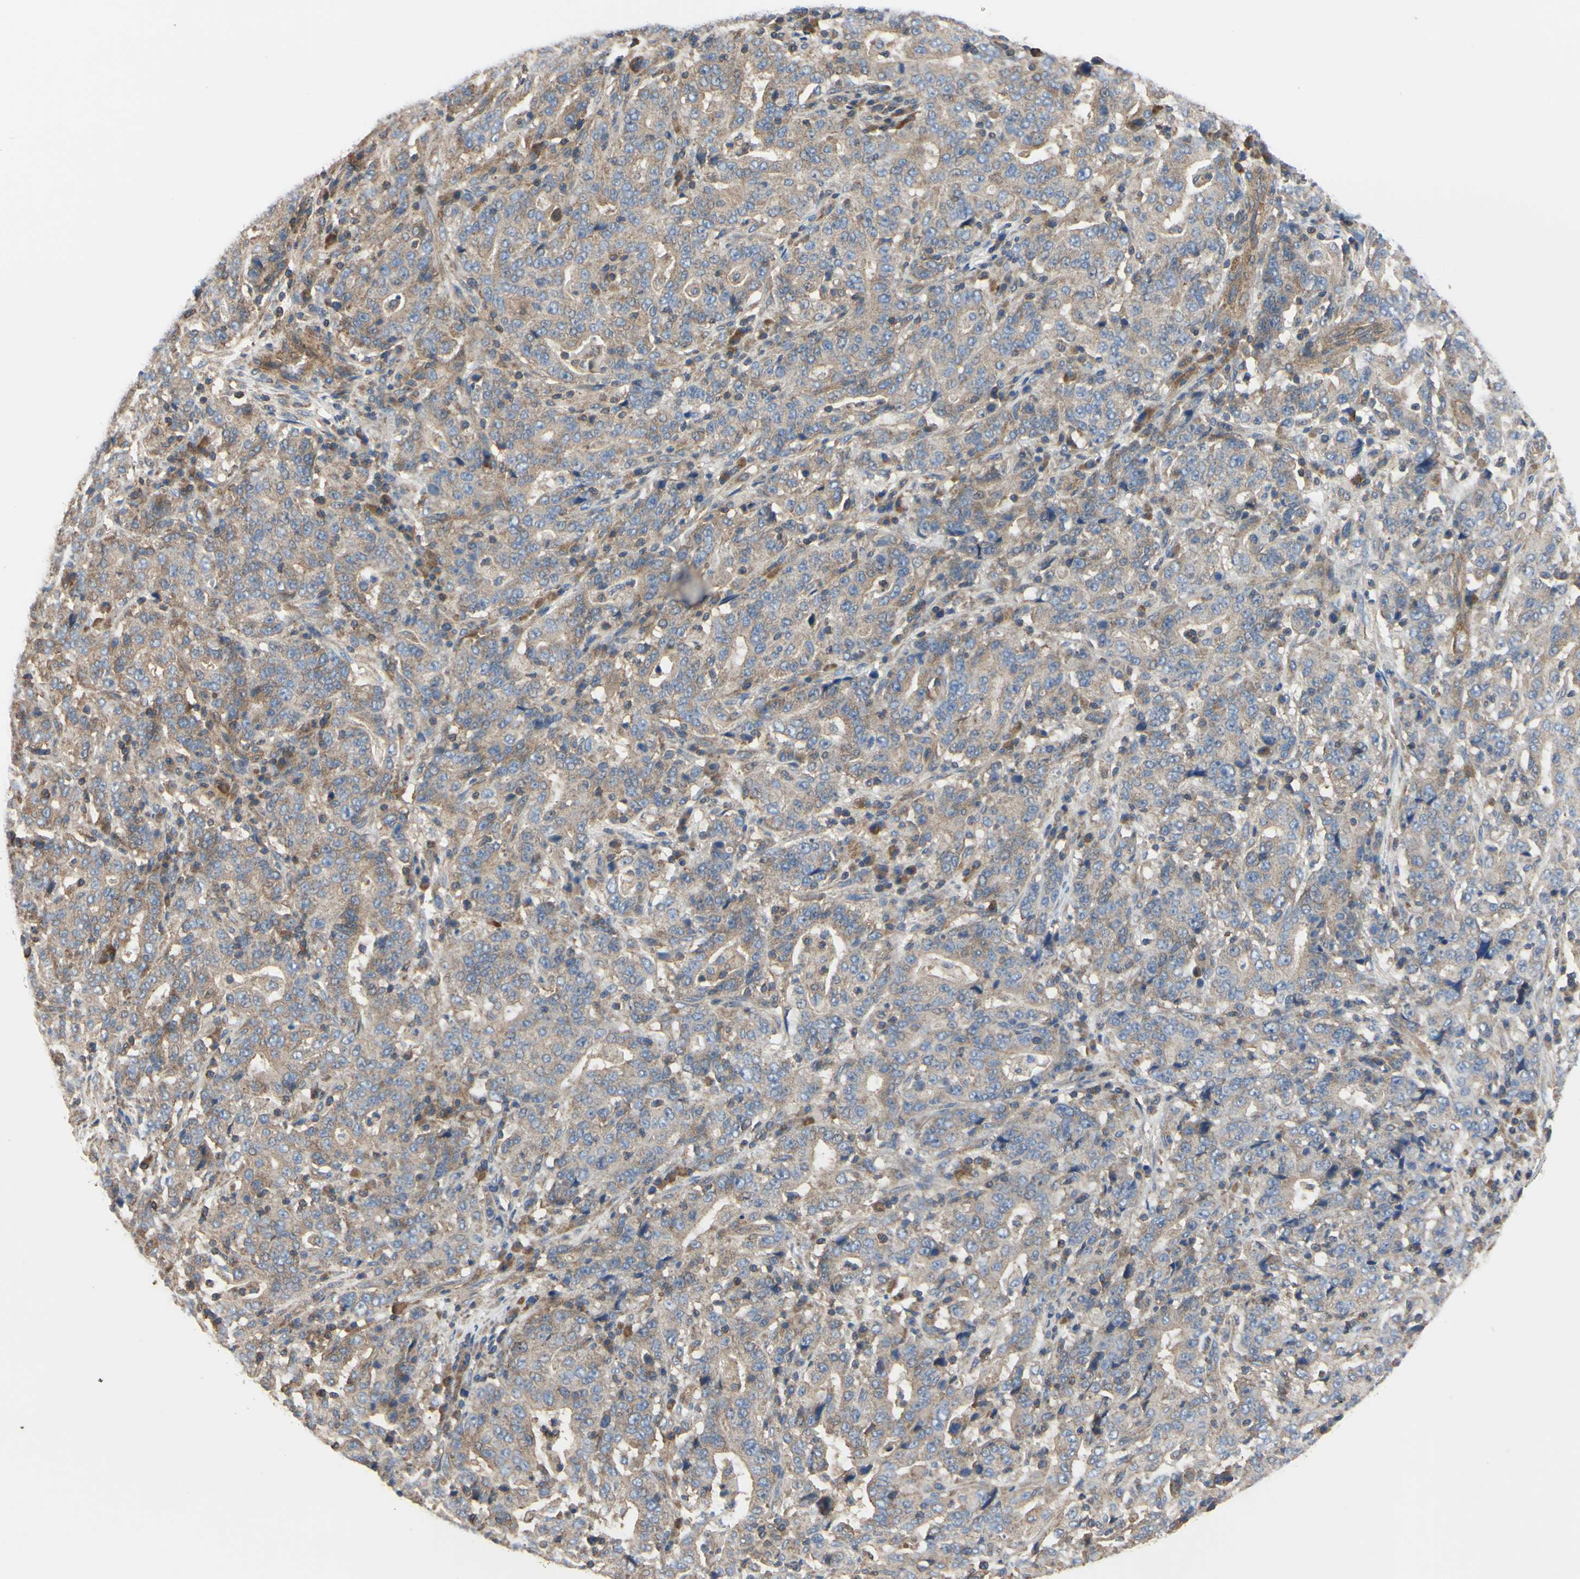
{"staining": {"intensity": "weak", "quantity": ">75%", "location": "cytoplasmic/membranous"}, "tissue": "stomach cancer", "cell_type": "Tumor cells", "image_type": "cancer", "snomed": [{"axis": "morphology", "description": "Normal tissue, NOS"}, {"axis": "morphology", "description": "Adenocarcinoma, NOS"}, {"axis": "topography", "description": "Stomach, upper"}, {"axis": "topography", "description": "Stomach"}], "caption": "Stomach cancer (adenocarcinoma) stained for a protein (brown) shows weak cytoplasmic/membranous positive expression in approximately >75% of tumor cells.", "gene": "BECN1", "patient": {"sex": "male", "age": 59}}